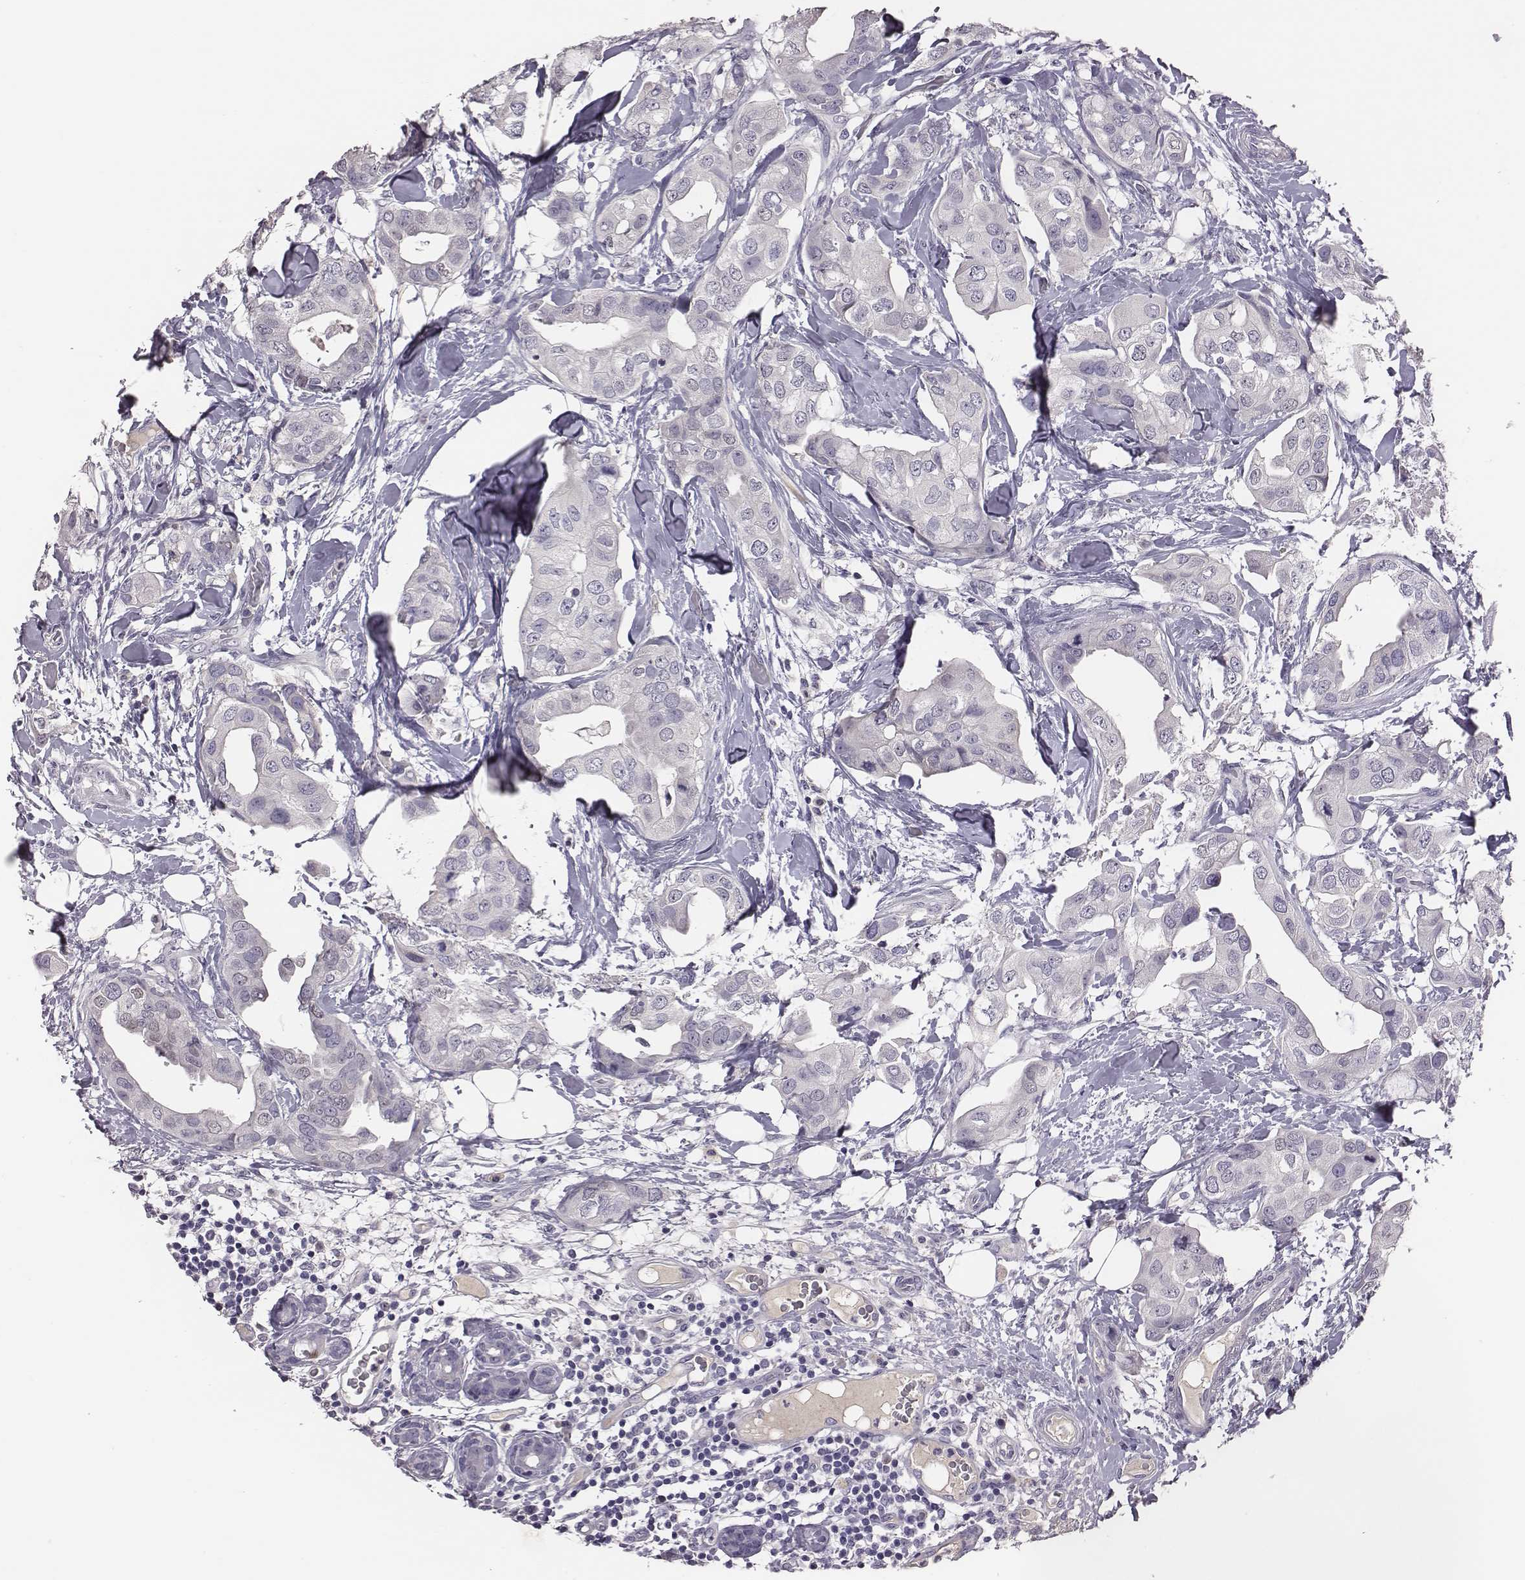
{"staining": {"intensity": "negative", "quantity": "none", "location": "none"}, "tissue": "breast cancer", "cell_type": "Tumor cells", "image_type": "cancer", "snomed": [{"axis": "morphology", "description": "Normal tissue, NOS"}, {"axis": "morphology", "description": "Duct carcinoma"}, {"axis": "topography", "description": "Breast"}], "caption": "A photomicrograph of breast intraductal carcinoma stained for a protein exhibits no brown staining in tumor cells.", "gene": "EN1", "patient": {"sex": "female", "age": 40}}